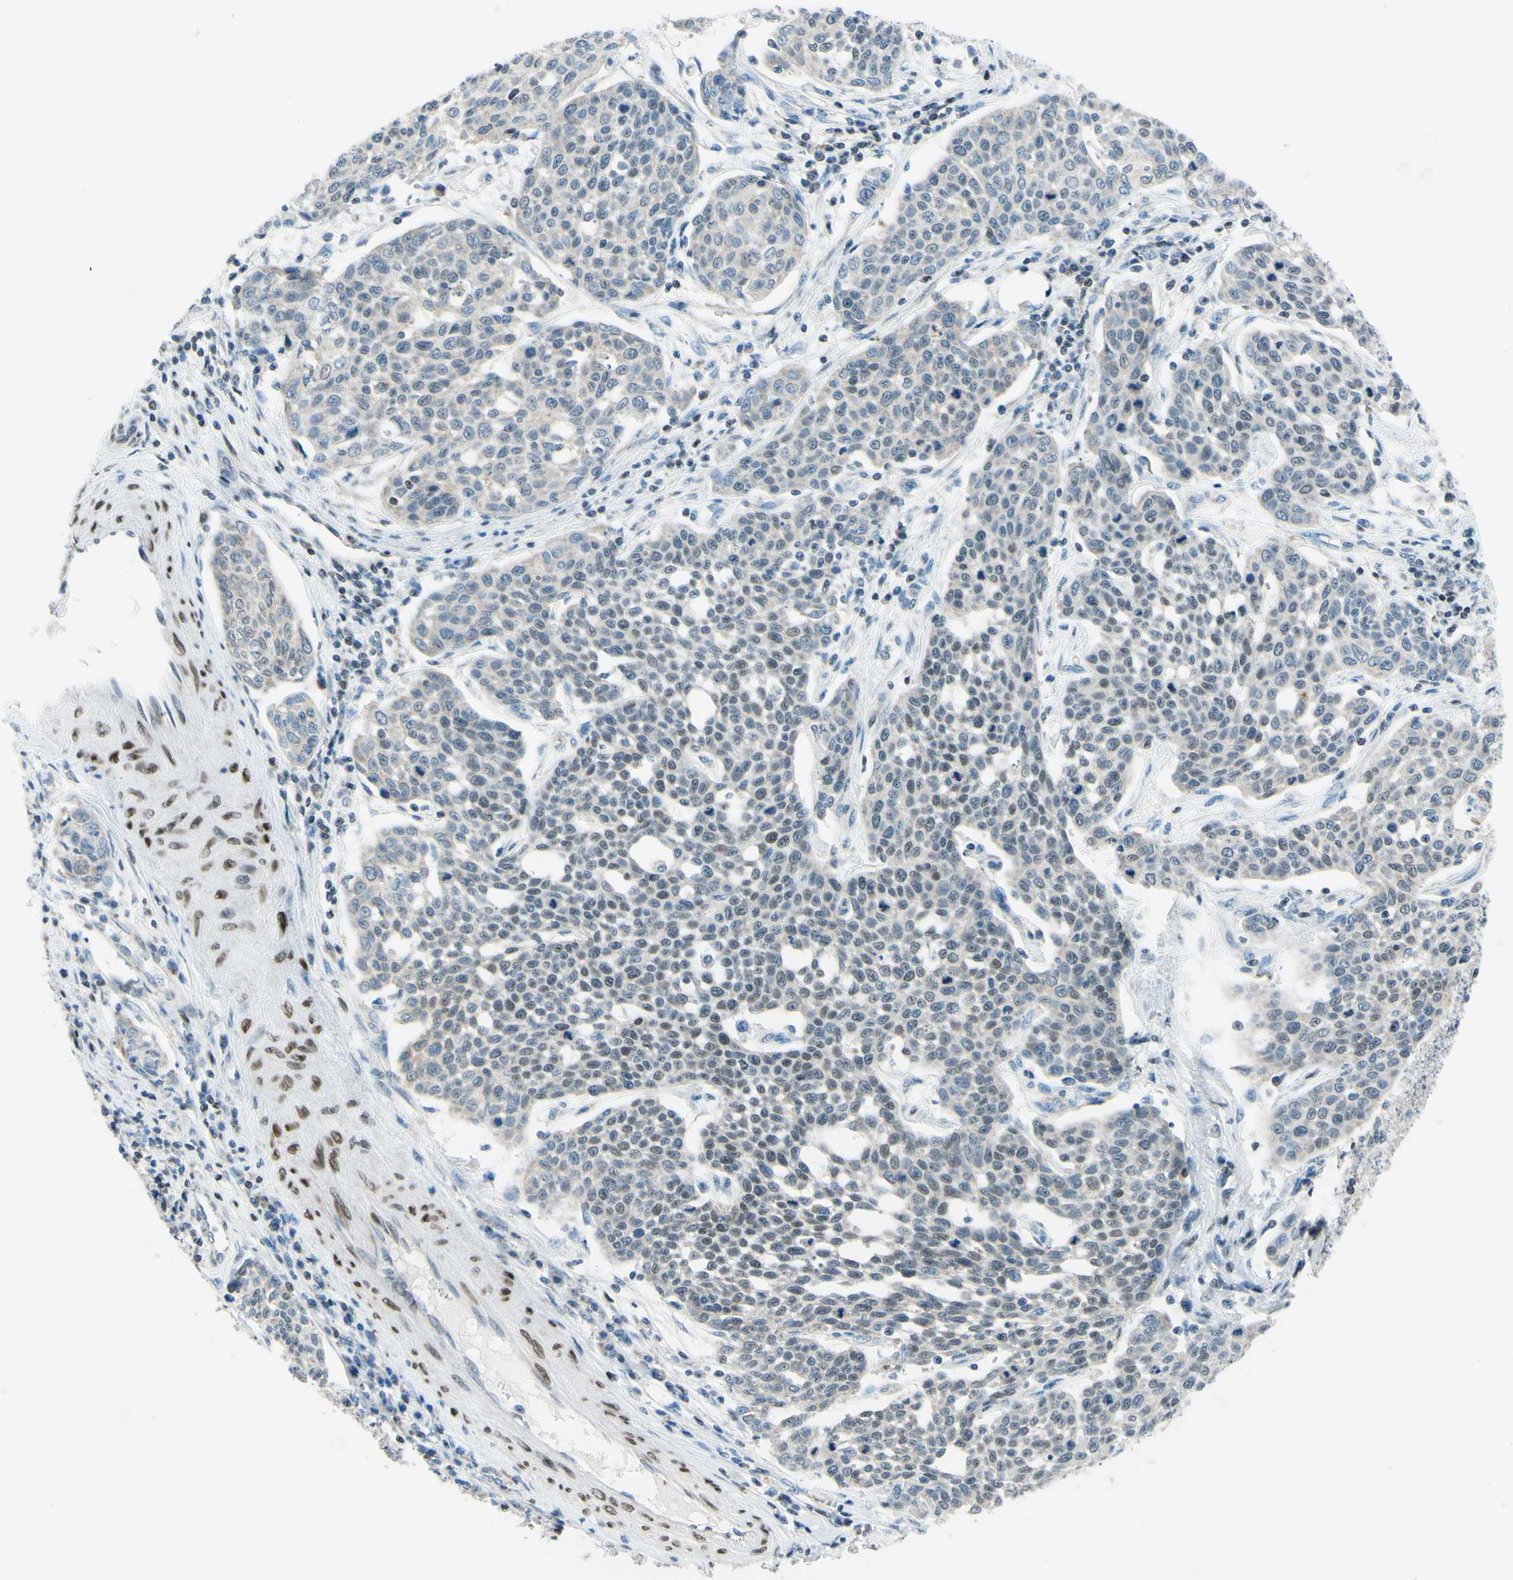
{"staining": {"intensity": "weak", "quantity": "25%-75%", "location": "cytoplasmic/membranous,nuclear"}, "tissue": "cervical cancer", "cell_type": "Tumor cells", "image_type": "cancer", "snomed": [{"axis": "morphology", "description": "Squamous cell carcinoma, NOS"}, {"axis": "topography", "description": "Cervix"}], "caption": "Cervical cancer (squamous cell carcinoma) was stained to show a protein in brown. There is low levels of weak cytoplasmic/membranous and nuclear staining in approximately 25%-75% of tumor cells.", "gene": "CBX7", "patient": {"sex": "female", "age": 34}}